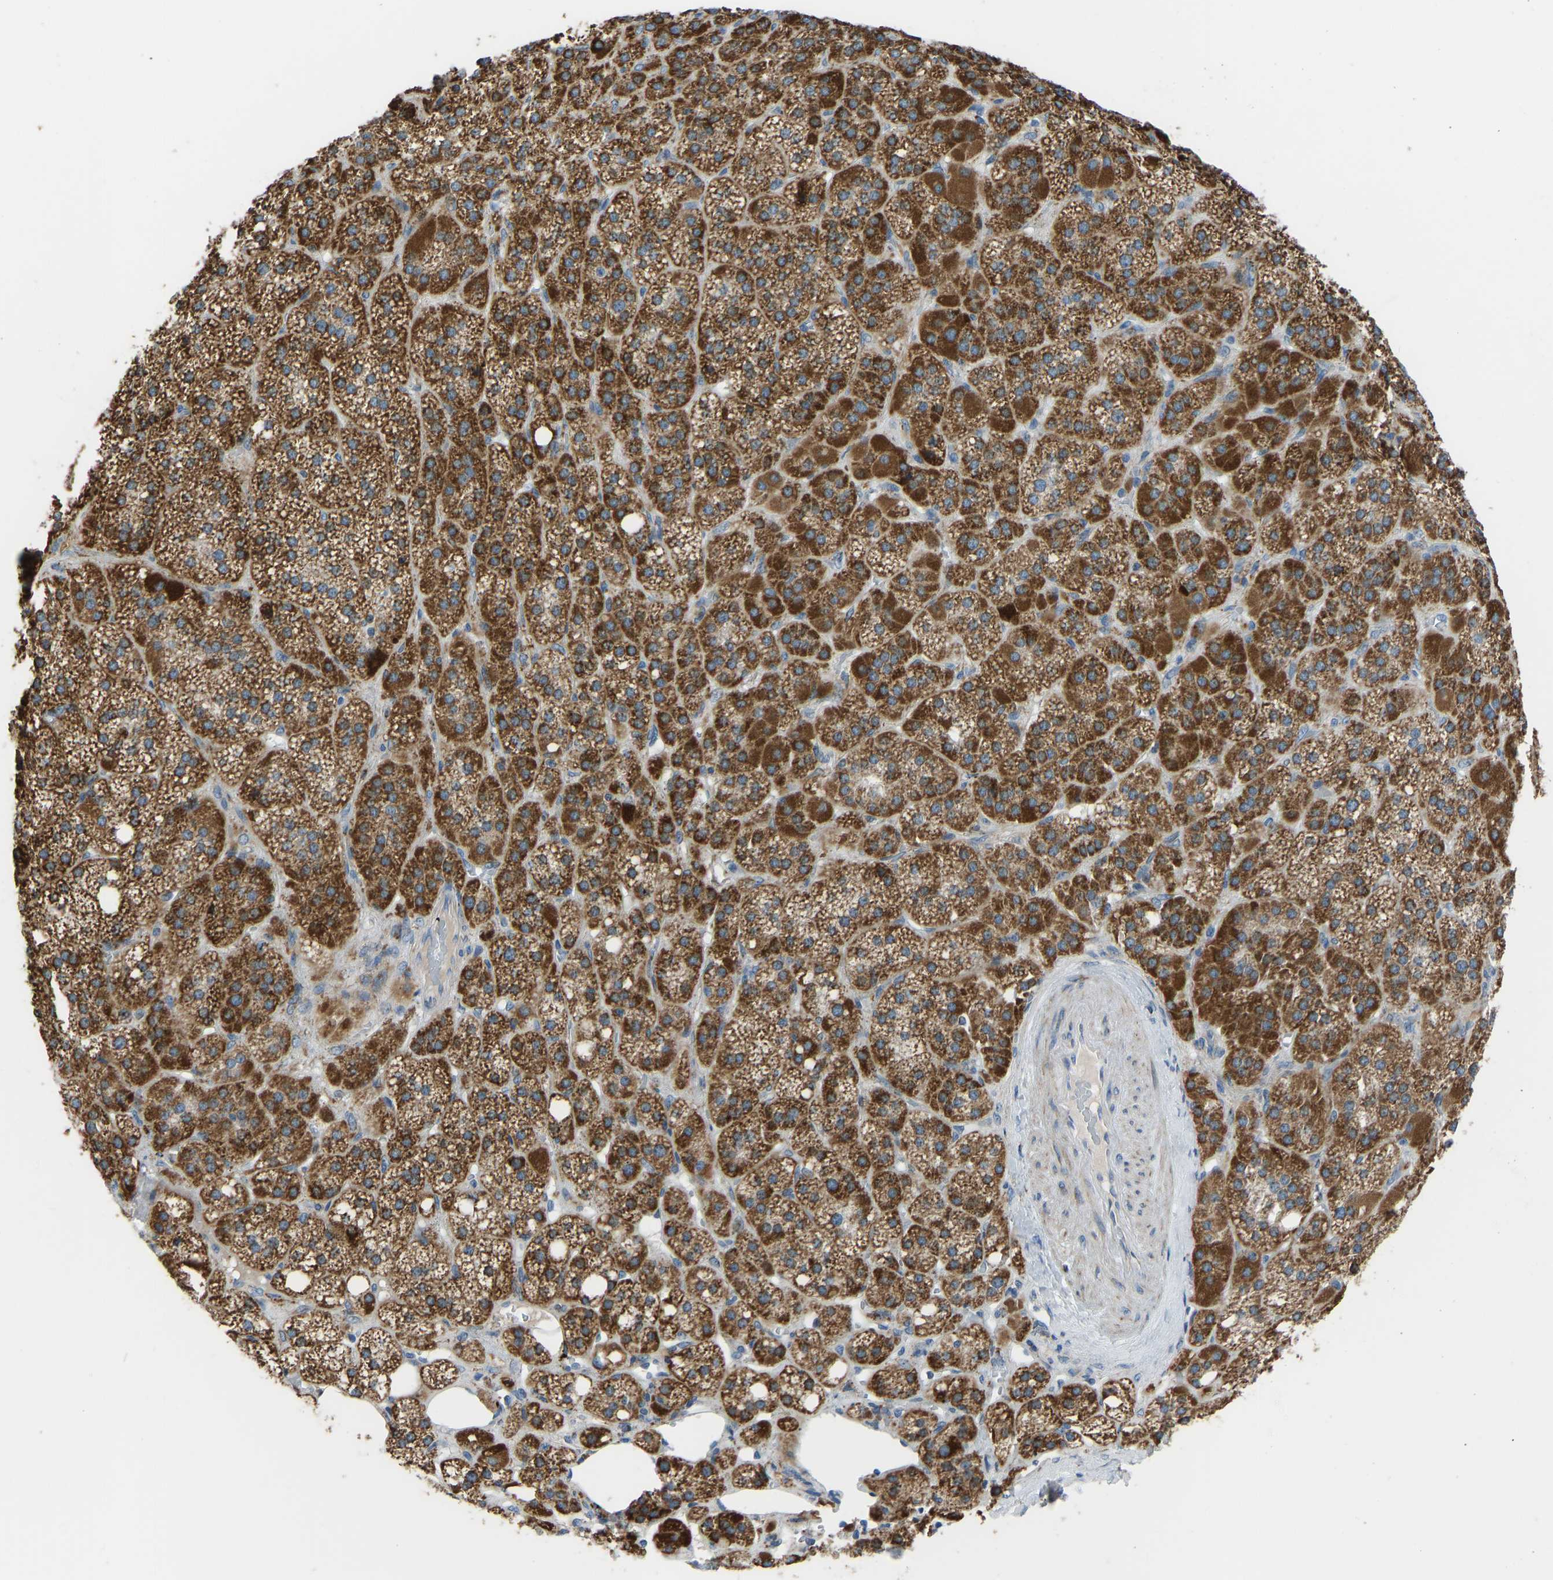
{"staining": {"intensity": "strong", "quantity": ">75%", "location": "cytoplasmic/membranous"}, "tissue": "adrenal gland", "cell_type": "Glandular cells", "image_type": "normal", "snomed": [{"axis": "morphology", "description": "Normal tissue, NOS"}, {"axis": "topography", "description": "Adrenal gland"}], "caption": "A brown stain shows strong cytoplasmic/membranous positivity of a protein in glandular cells of normal adrenal gland. The staining was performed using DAB (3,3'-diaminobenzidine) to visualize the protein expression in brown, while the nuclei were stained in blue with hematoxylin (Magnification: 20x).", "gene": "SMIM20", "patient": {"sex": "female", "age": 59}}